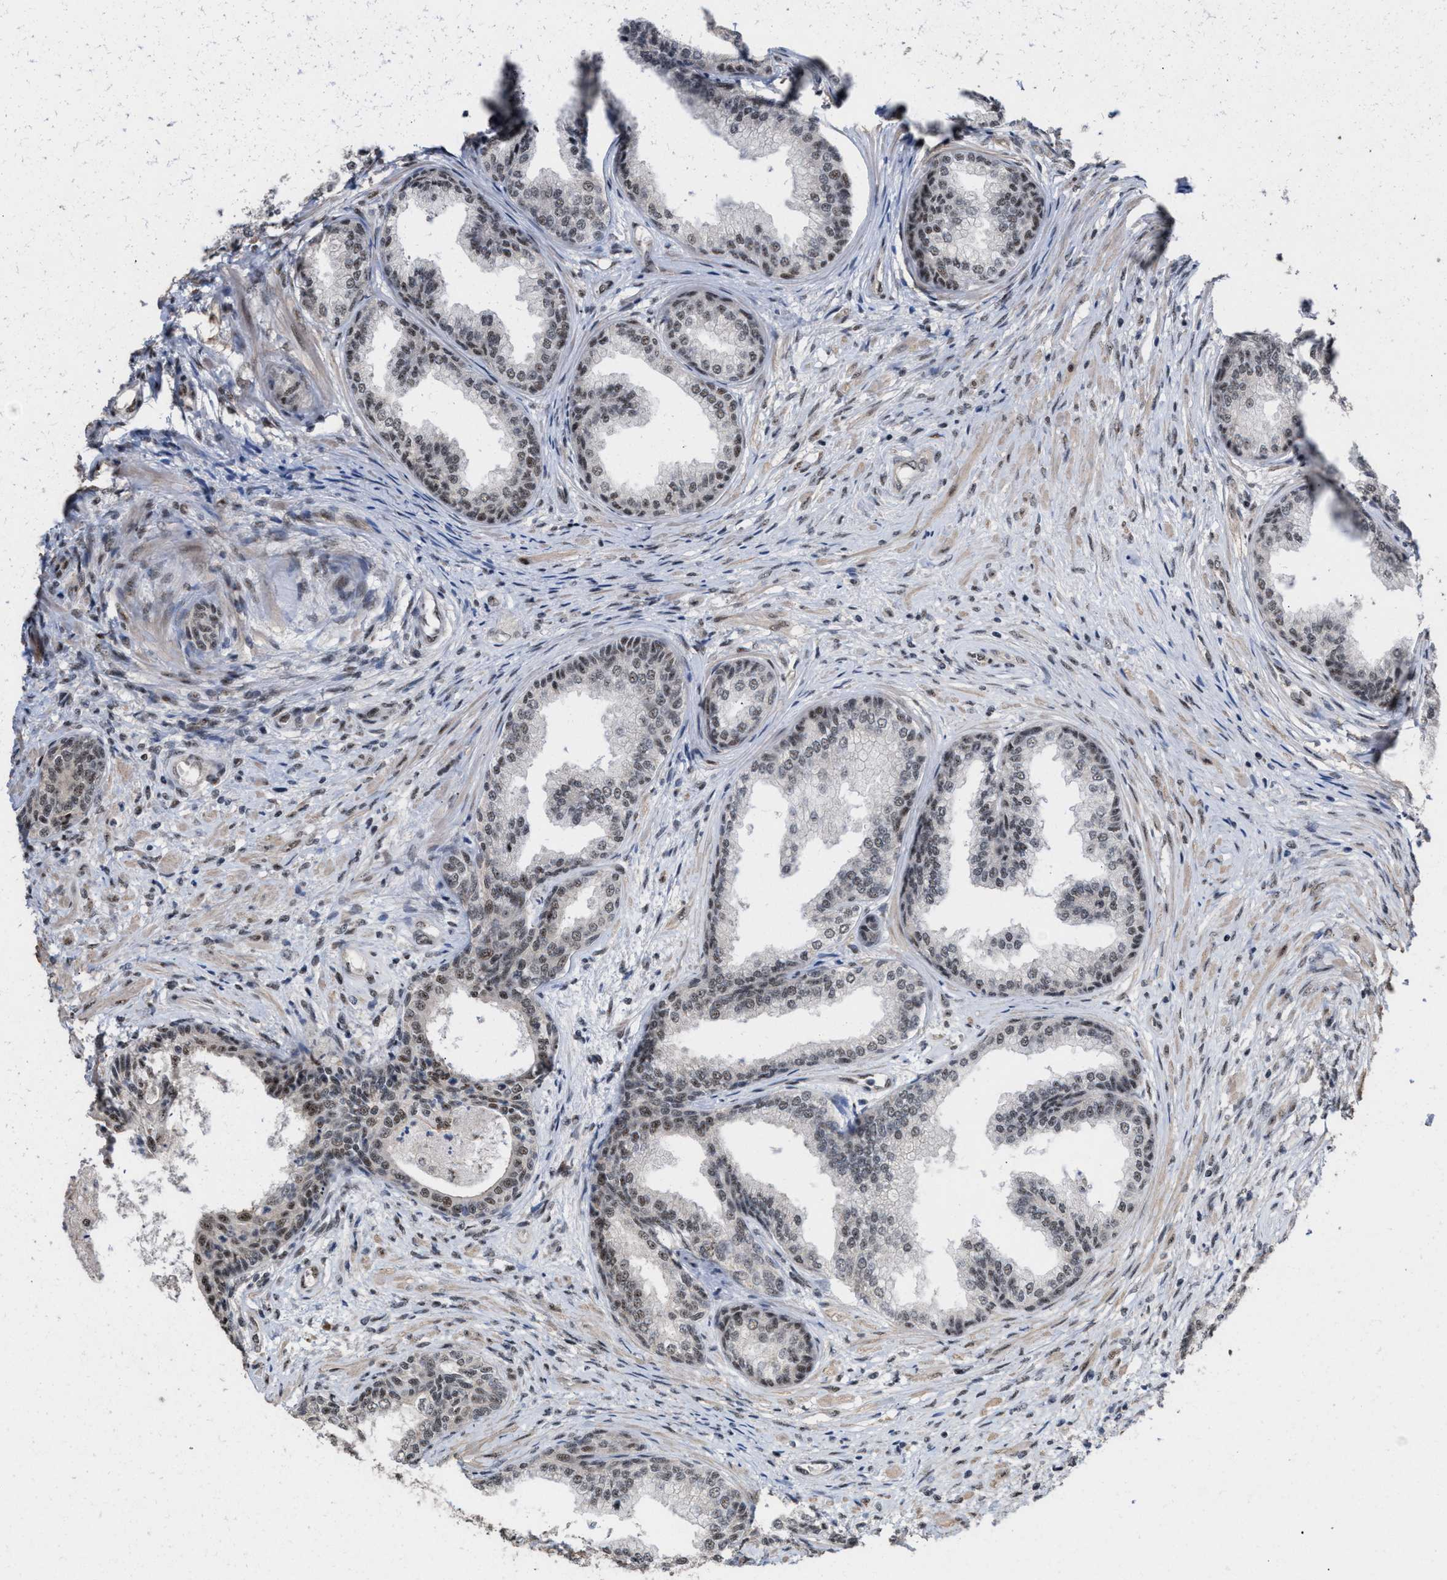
{"staining": {"intensity": "strong", "quantity": "25%-75%", "location": "nuclear"}, "tissue": "prostate", "cell_type": "Glandular cells", "image_type": "normal", "snomed": [{"axis": "morphology", "description": "Normal tissue, NOS"}, {"axis": "topography", "description": "Prostate"}], "caption": "High-magnification brightfield microscopy of benign prostate stained with DAB (brown) and counterstained with hematoxylin (blue). glandular cells exhibit strong nuclear positivity is present in approximately25%-75% of cells. Immunohistochemistry (ihc) stains the protein in brown and the nuclei are stained blue.", "gene": "EIF4A3", "patient": {"sex": "male", "age": 76}}